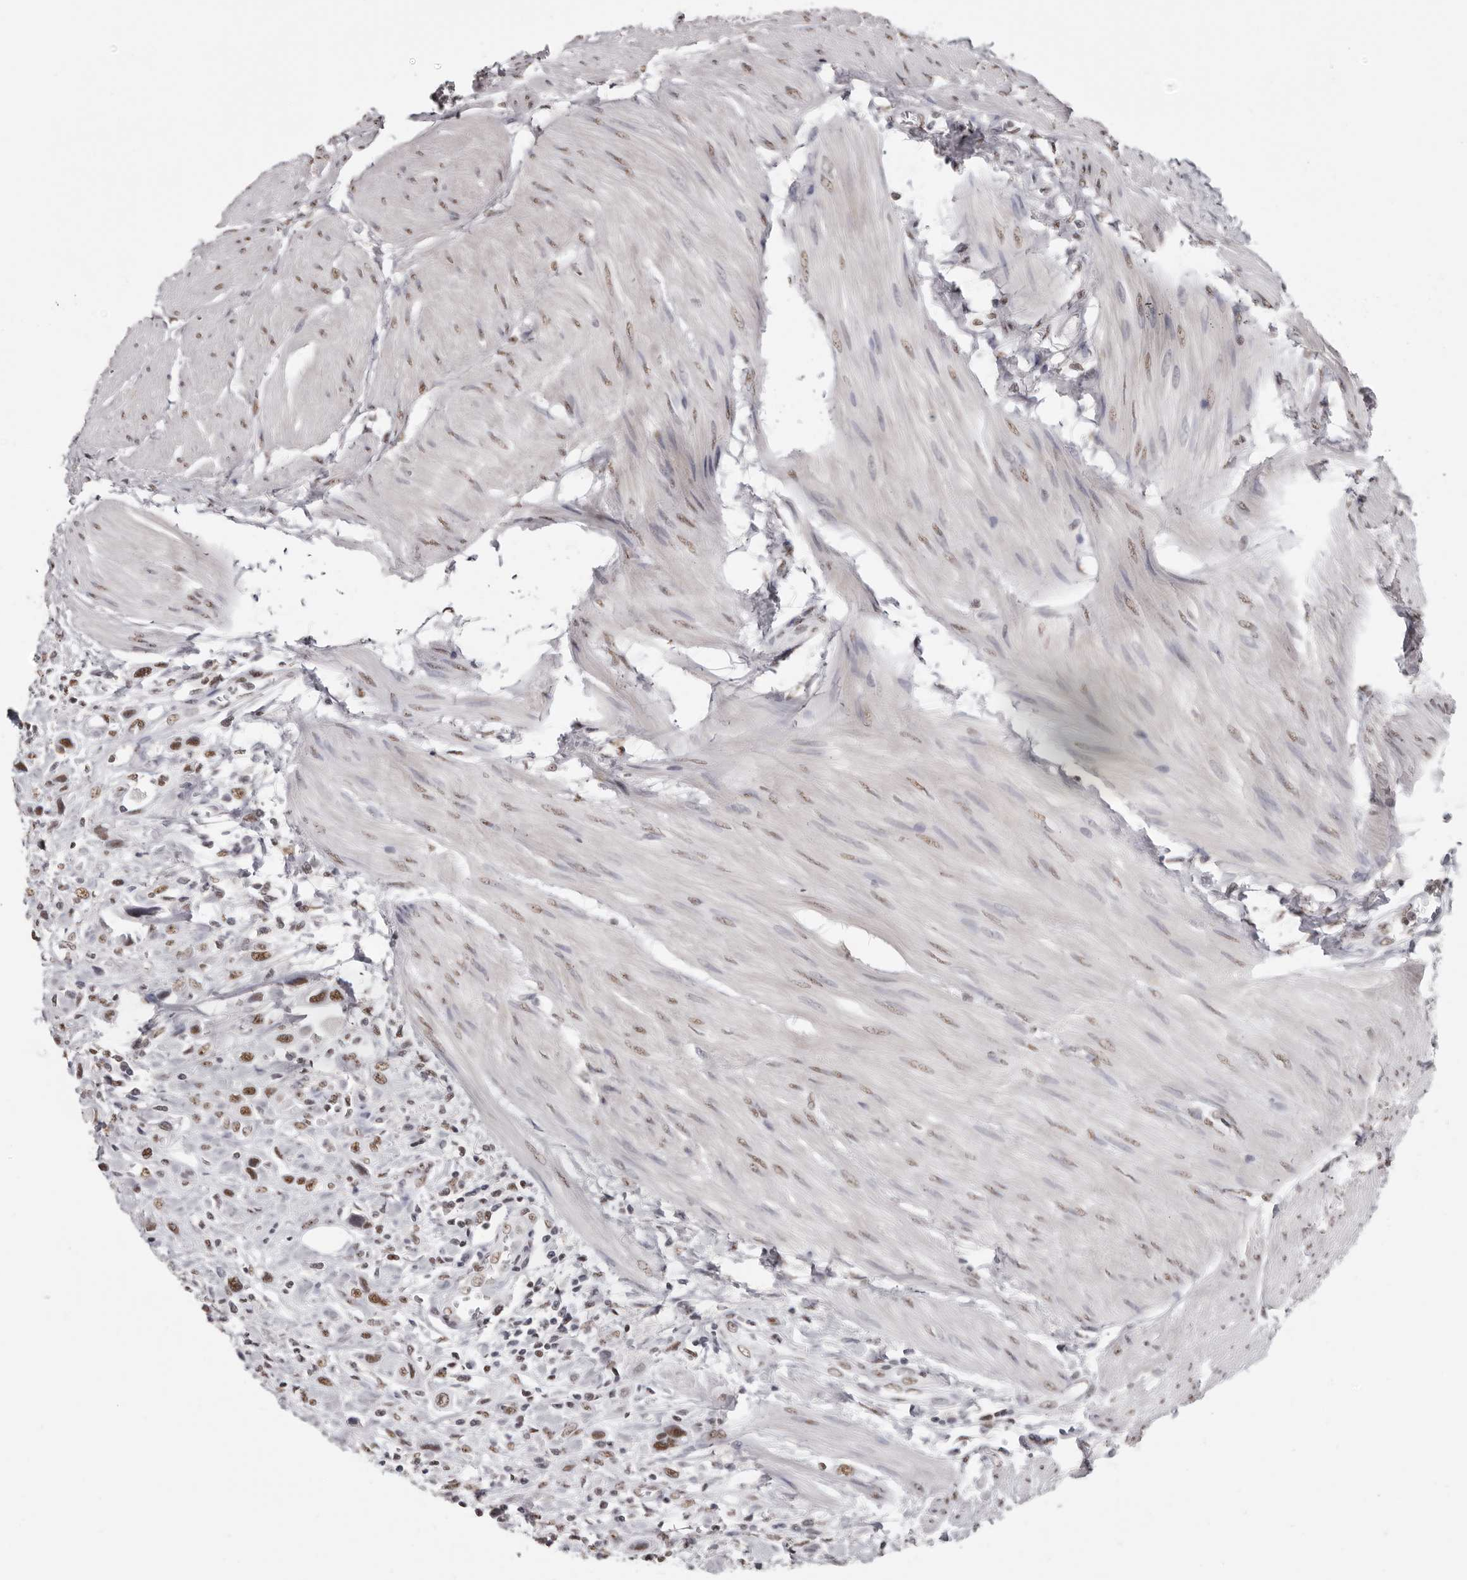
{"staining": {"intensity": "moderate", "quantity": ">75%", "location": "nuclear"}, "tissue": "urothelial cancer", "cell_type": "Tumor cells", "image_type": "cancer", "snomed": [{"axis": "morphology", "description": "Urothelial carcinoma, High grade"}, {"axis": "topography", "description": "Urinary bladder"}], "caption": "The micrograph demonstrates a brown stain indicating the presence of a protein in the nuclear of tumor cells in urothelial carcinoma (high-grade).", "gene": "SCAF4", "patient": {"sex": "male", "age": 50}}